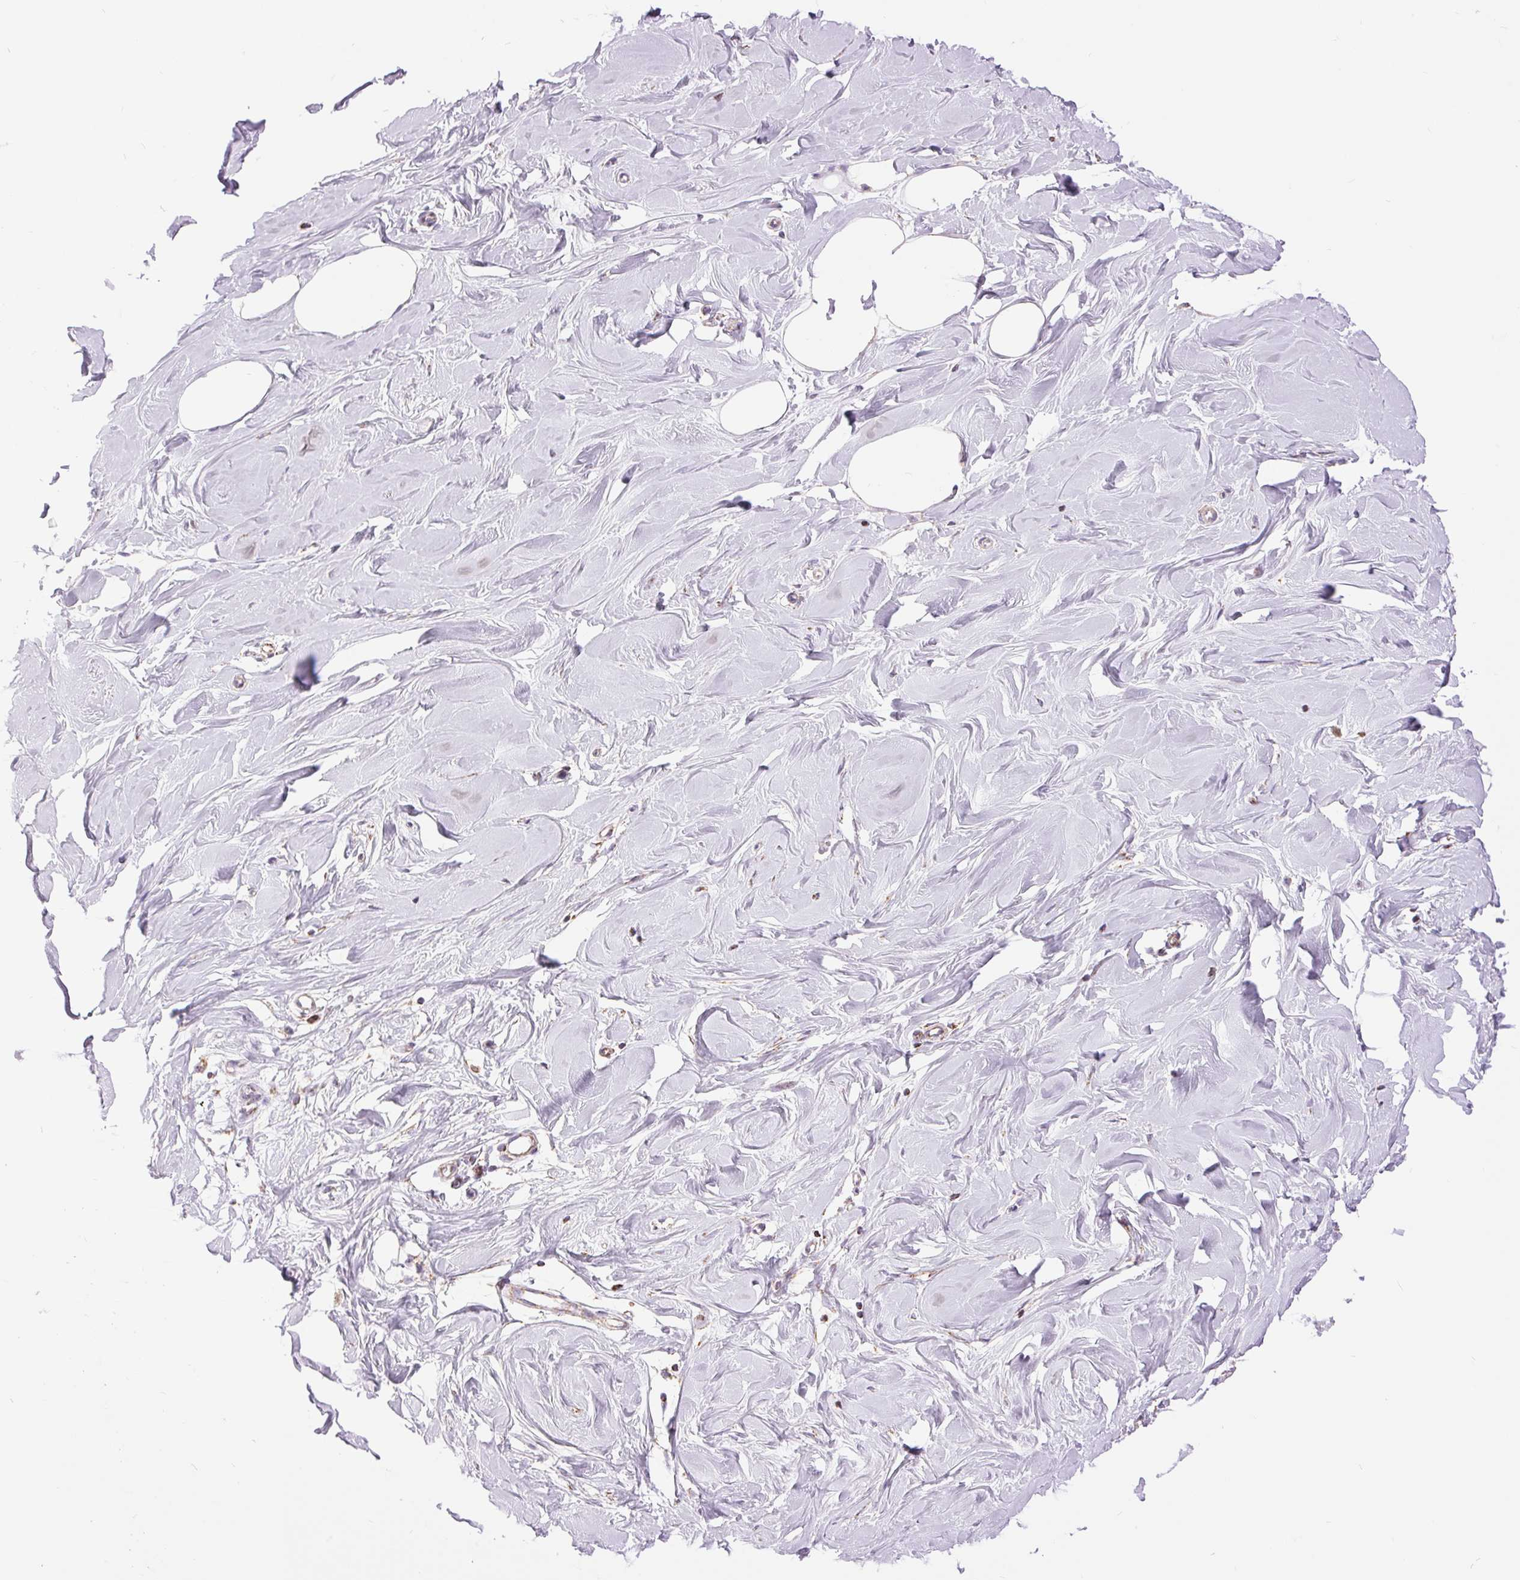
{"staining": {"intensity": "negative", "quantity": "none", "location": "none"}, "tissue": "breast", "cell_type": "Adipocytes", "image_type": "normal", "snomed": [{"axis": "morphology", "description": "Normal tissue, NOS"}, {"axis": "topography", "description": "Breast"}], "caption": "DAB immunohistochemical staining of normal breast displays no significant positivity in adipocytes.", "gene": "ATP5PB", "patient": {"sex": "female", "age": 27}}